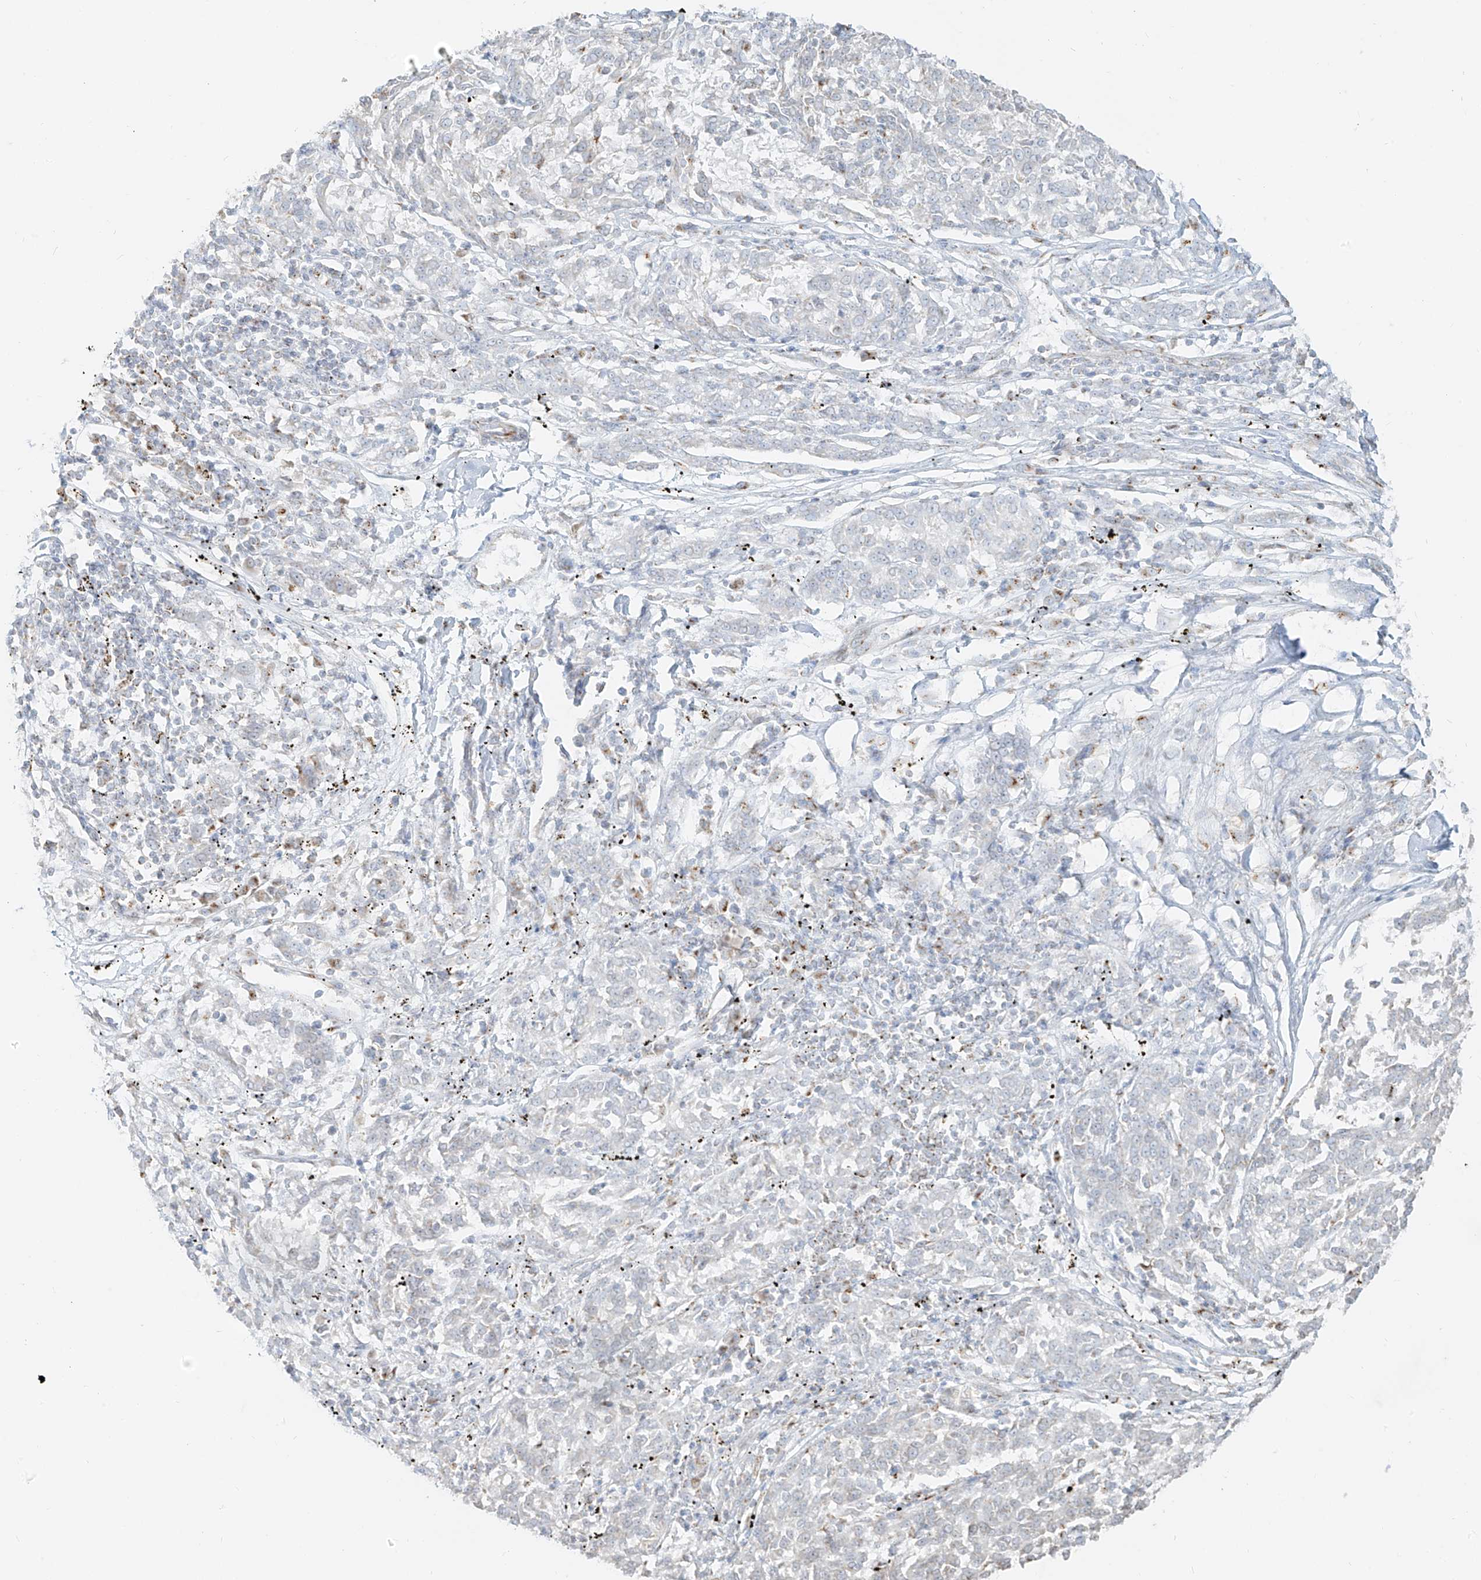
{"staining": {"intensity": "negative", "quantity": "none", "location": "none"}, "tissue": "melanoma", "cell_type": "Tumor cells", "image_type": "cancer", "snomed": [{"axis": "morphology", "description": "Malignant melanoma, NOS"}, {"axis": "topography", "description": "Skin"}], "caption": "An image of human malignant melanoma is negative for staining in tumor cells.", "gene": "TMEM87B", "patient": {"sex": "female", "age": 72}}